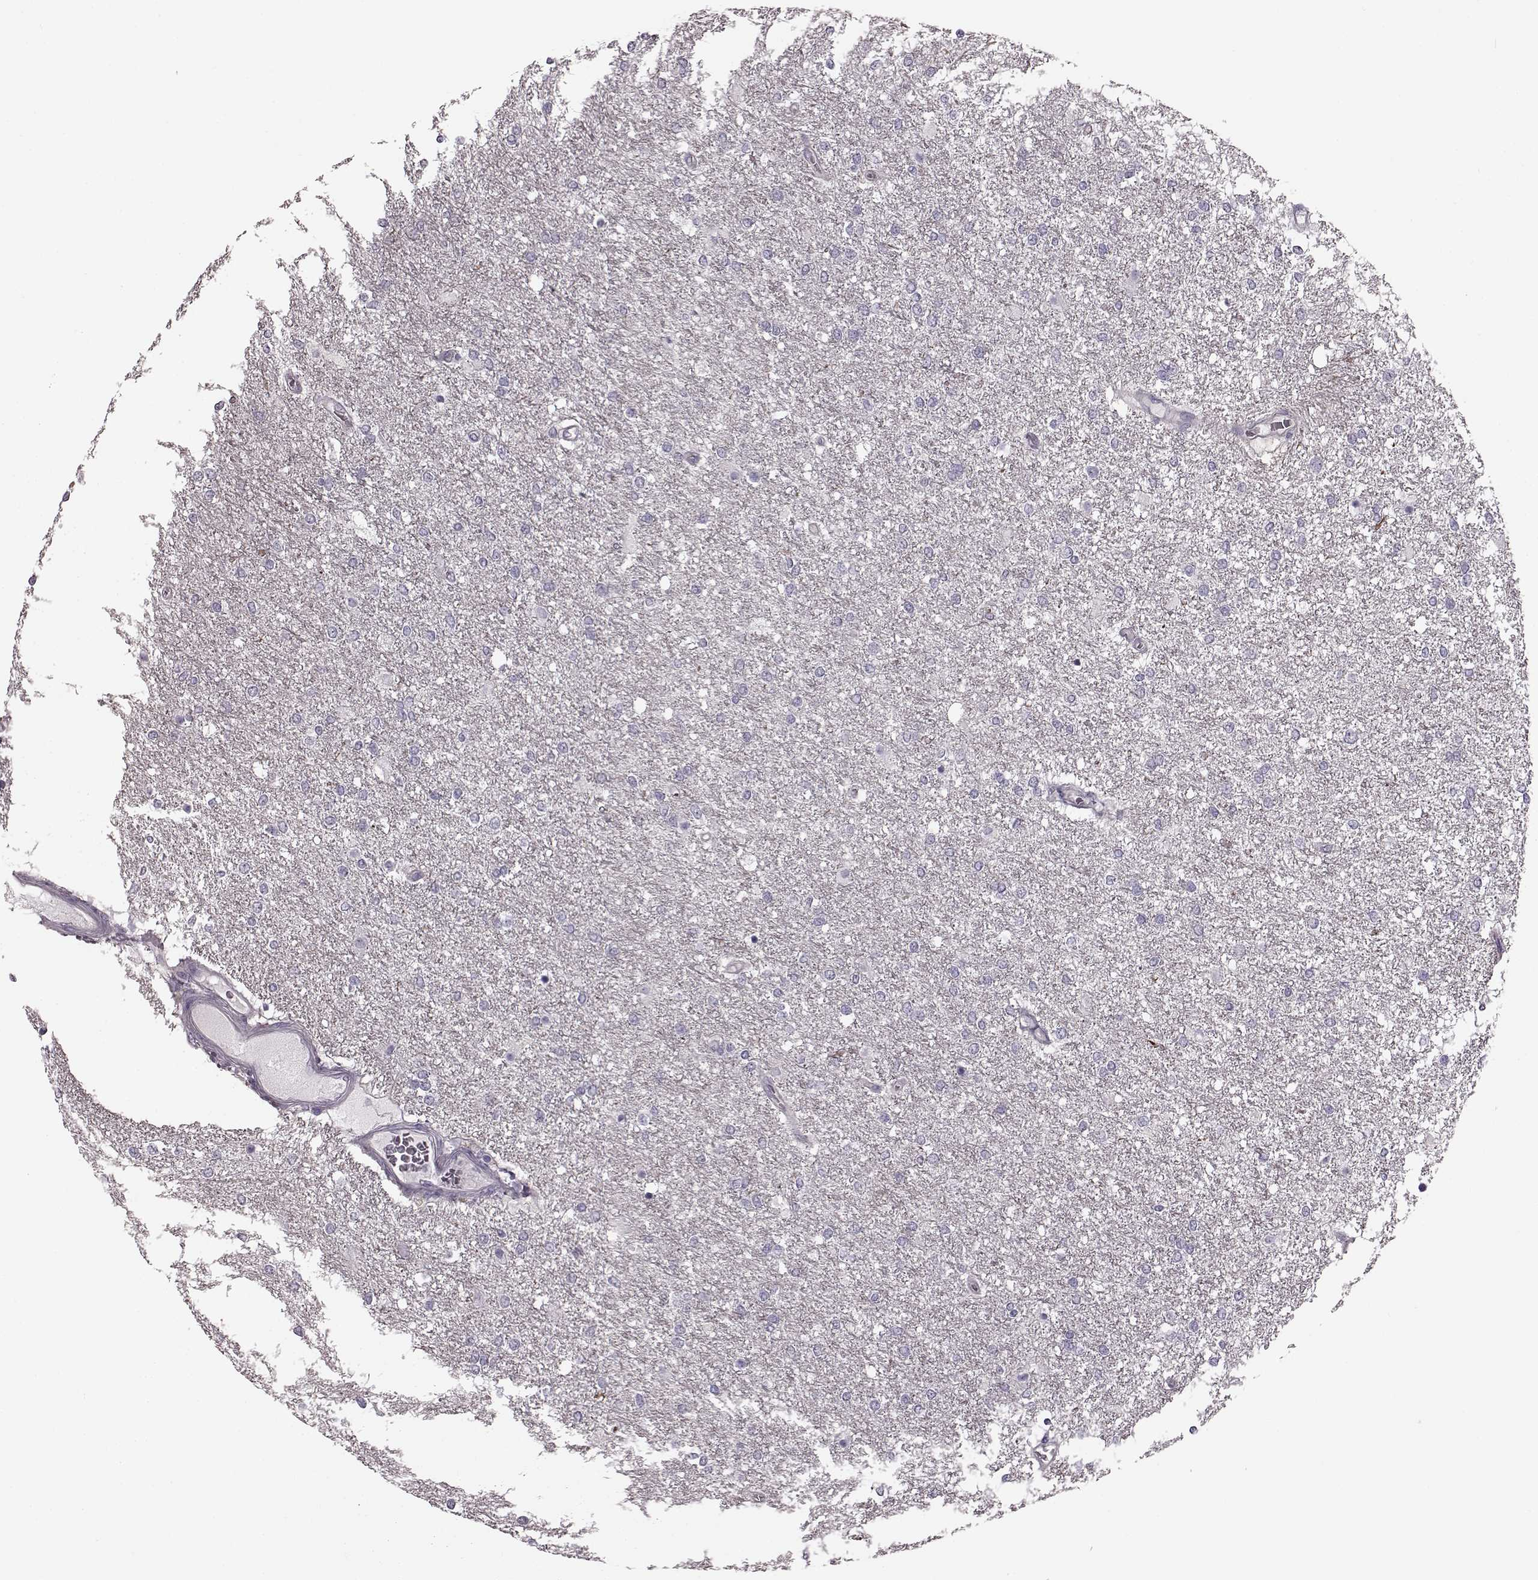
{"staining": {"intensity": "negative", "quantity": "none", "location": "none"}, "tissue": "glioma", "cell_type": "Tumor cells", "image_type": "cancer", "snomed": [{"axis": "morphology", "description": "Glioma, malignant, High grade"}, {"axis": "topography", "description": "Brain"}], "caption": "Immunohistochemical staining of glioma displays no significant staining in tumor cells. (Stains: DAB immunohistochemistry with hematoxylin counter stain, Microscopy: brightfield microscopy at high magnification).", "gene": "SNTG1", "patient": {"sex": "female", "age": 61}}